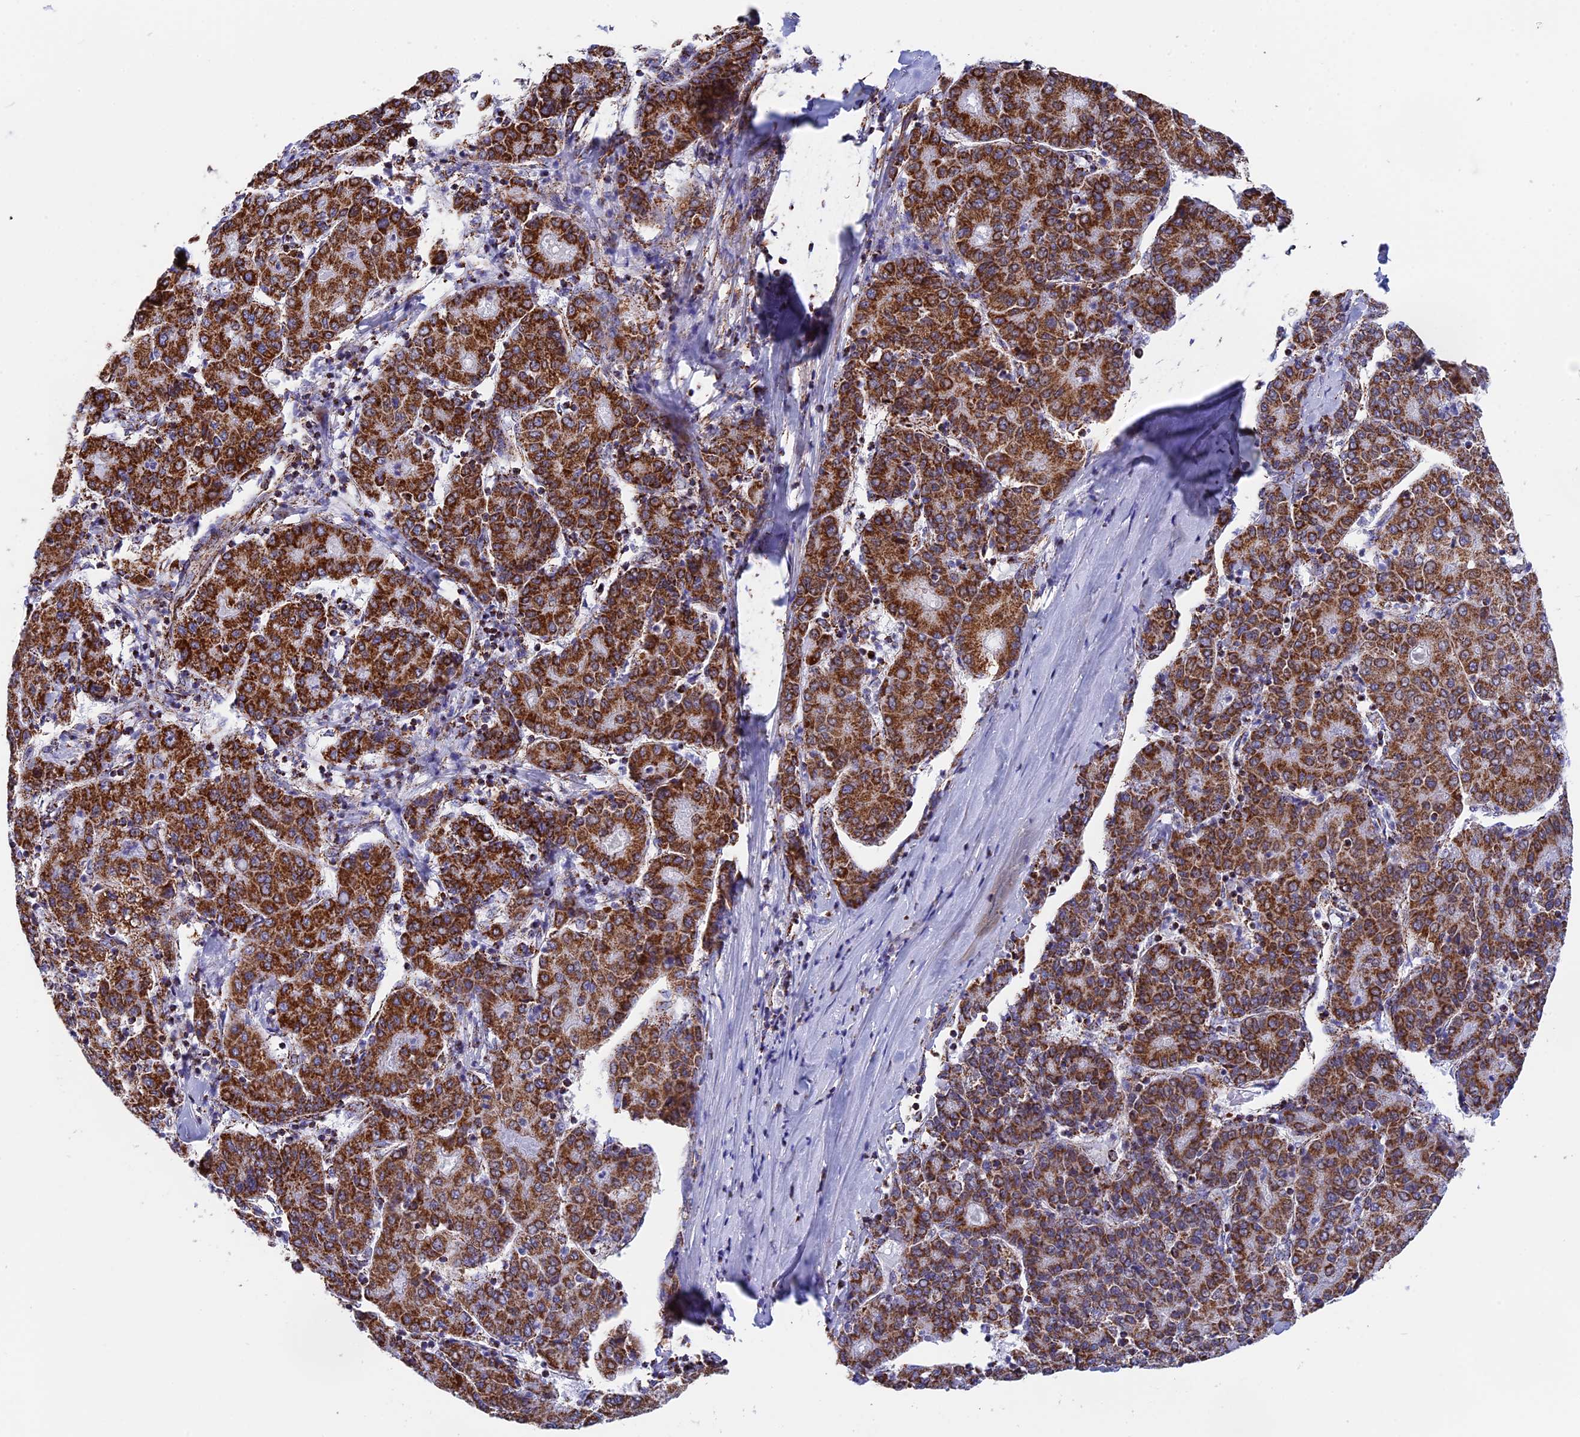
{"staining": {"intensity": "strong", "quantity": ">75%", "location": "cytoplasmic/membranous"}, "tissue": "liver cancer", "cell_type": "Tumor cells", "image_type": "cancer", "snomed": [{"axis": "morphology", "description": "Carcinoma, Hepatocellular, NOS"}, {"axis": "topography", "description": "Liver"}], "caption": "Human liver cancer stained for a protein (brown) demonstrates strong cytoplasmic/membranous positive staining in about >75% of tumor cells.", "gene": "CDC16", "patient": {"sex": "male", "age": 65}}